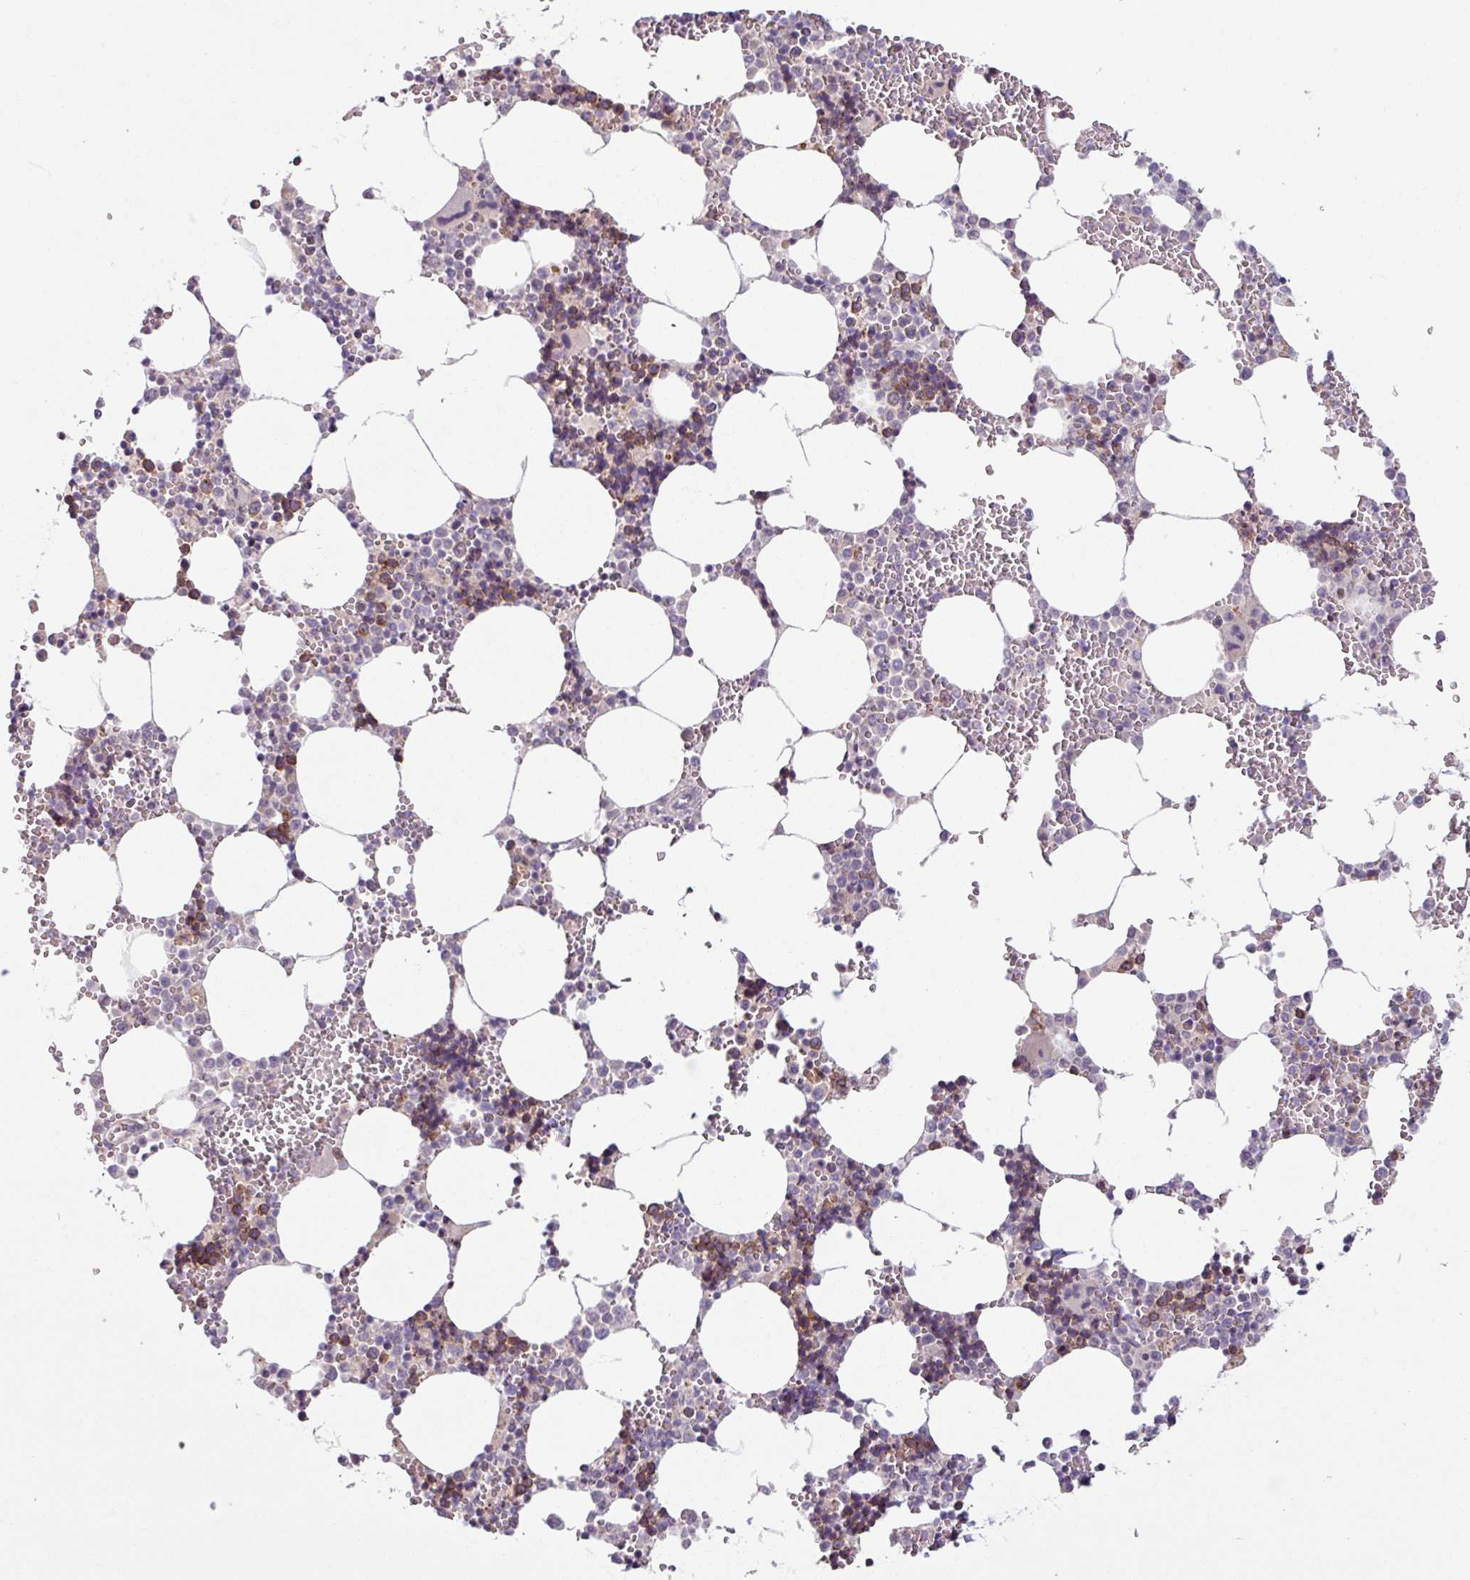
{"staining": {"intensity": "moderate", "quantity": "25%-75%", "location": "cytoplasmic/membranous"}, "tissue": "bone marrow", "cell_type": "Hematopoietic cells", "image_type": "normal", "snomed": [{"axis": "morphology", "description": "Normal tissue, NOS"}, {"axis": "topography", "description": "Bone marrow"}], "caption": "Immunohistochemical staining of unremarkable bone marrow exhibits moderate cytoplasmic/membranous protein staining in about 25%-75% of hematopoietic cells. (DAB IHC, brown staining for protein, blue staining for nuclei).", "gene": "OGFOD3", "patient": {"sex": "male", "age": 54}}